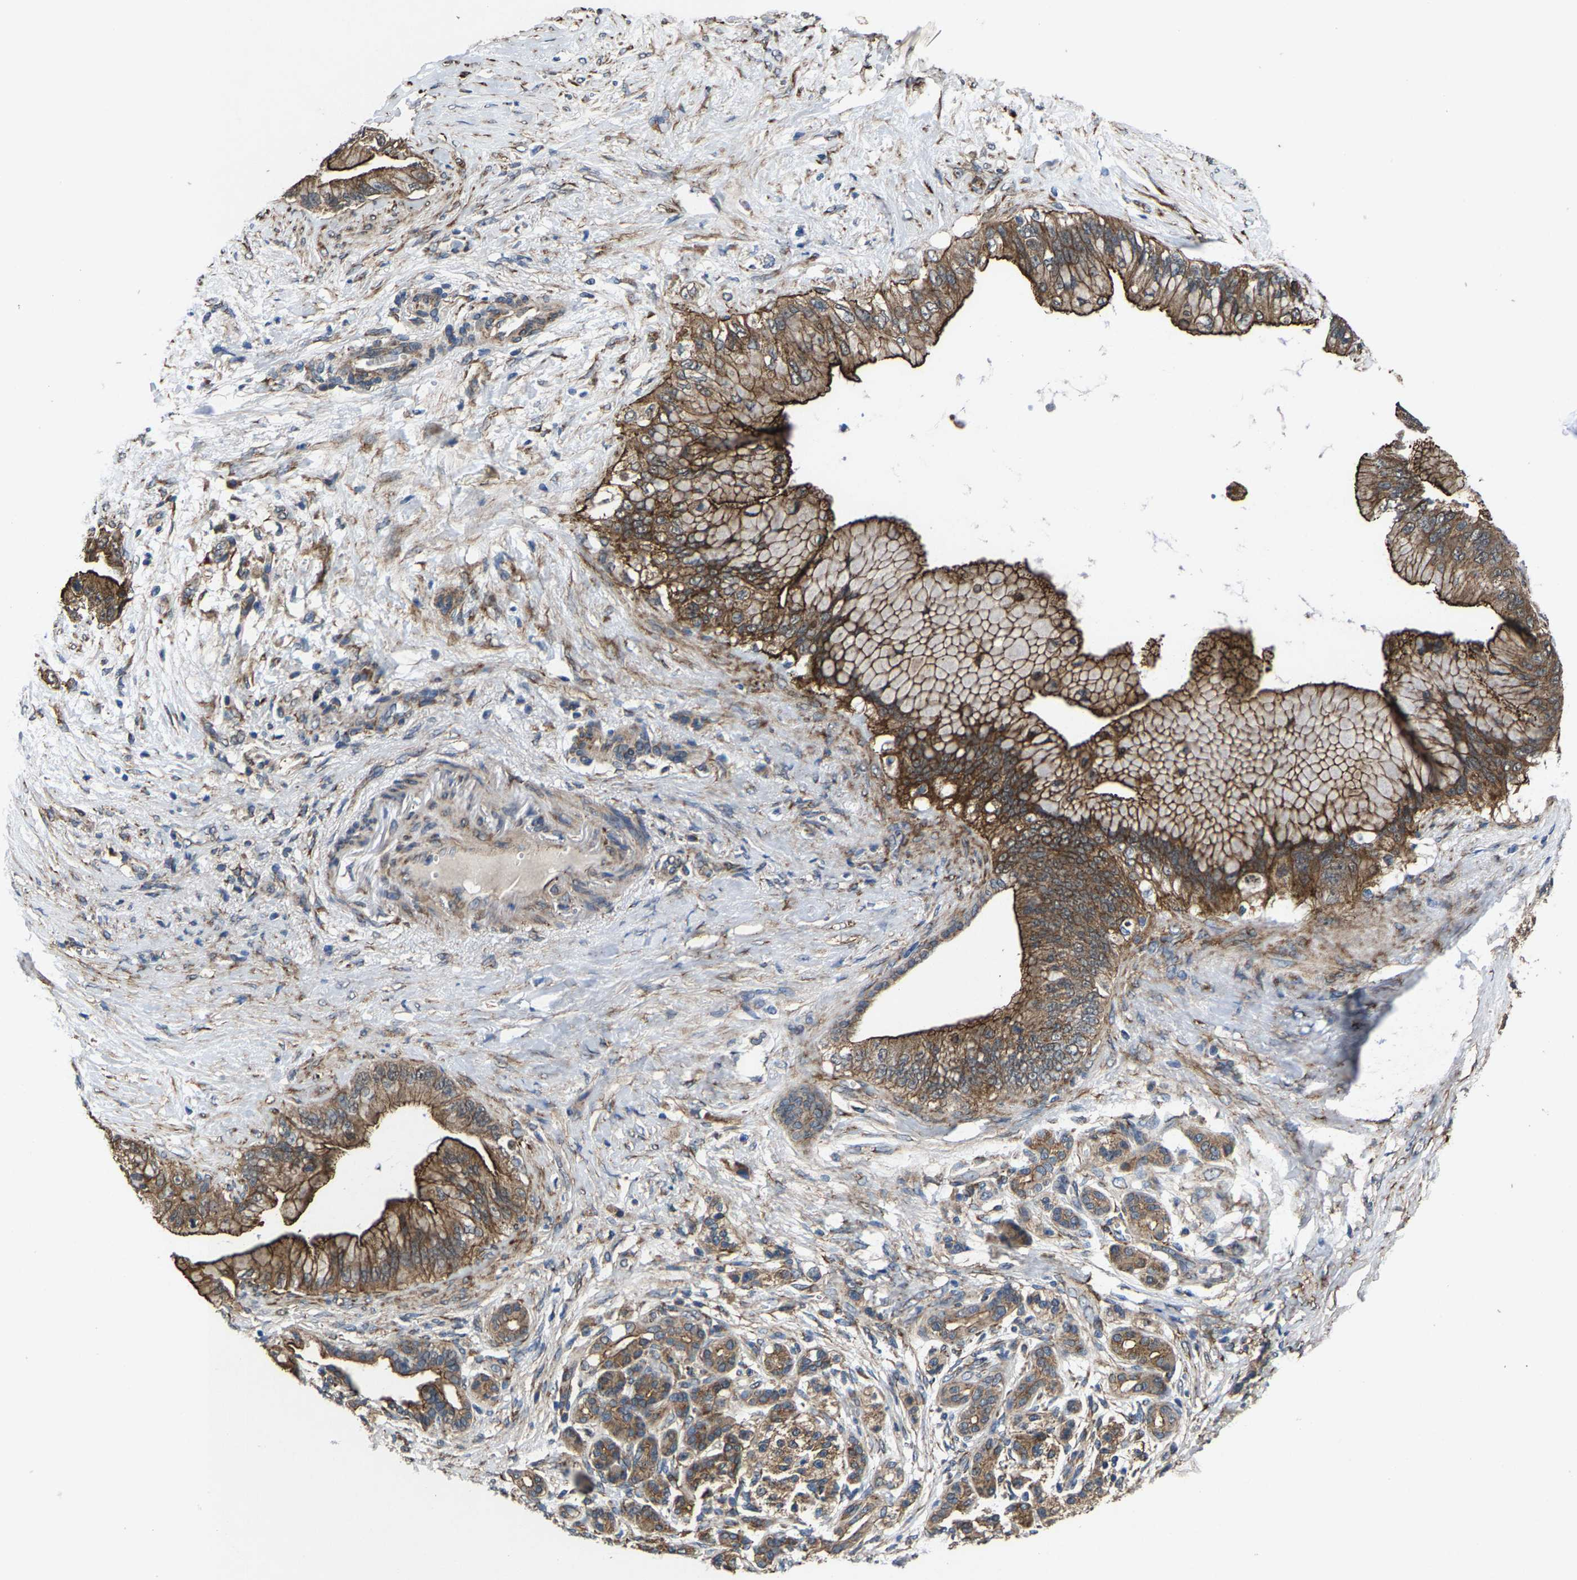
{"staining": {"intensity": "moderate", "quantity": ">75%", "location": "cytoplasmic/membranous"}, "tissue": "pancreatic cancer", "cell_type": "Tumor cells", "image_type": "cancer", "snomed": [{"axis": "morphology", "description": "Adenocarcinoma, NOS"}, {"axis": "topography", "description": "Pancreas"}], "caption": "Pancreatic cancer (adenocarcinoma) stained with a brown dye demonstrates moderate cytoplasmic/membranous positive staining in about >75% of tumor cells.", "gene": "PDP1", "patient": {"sex": "male", "age": 59}}